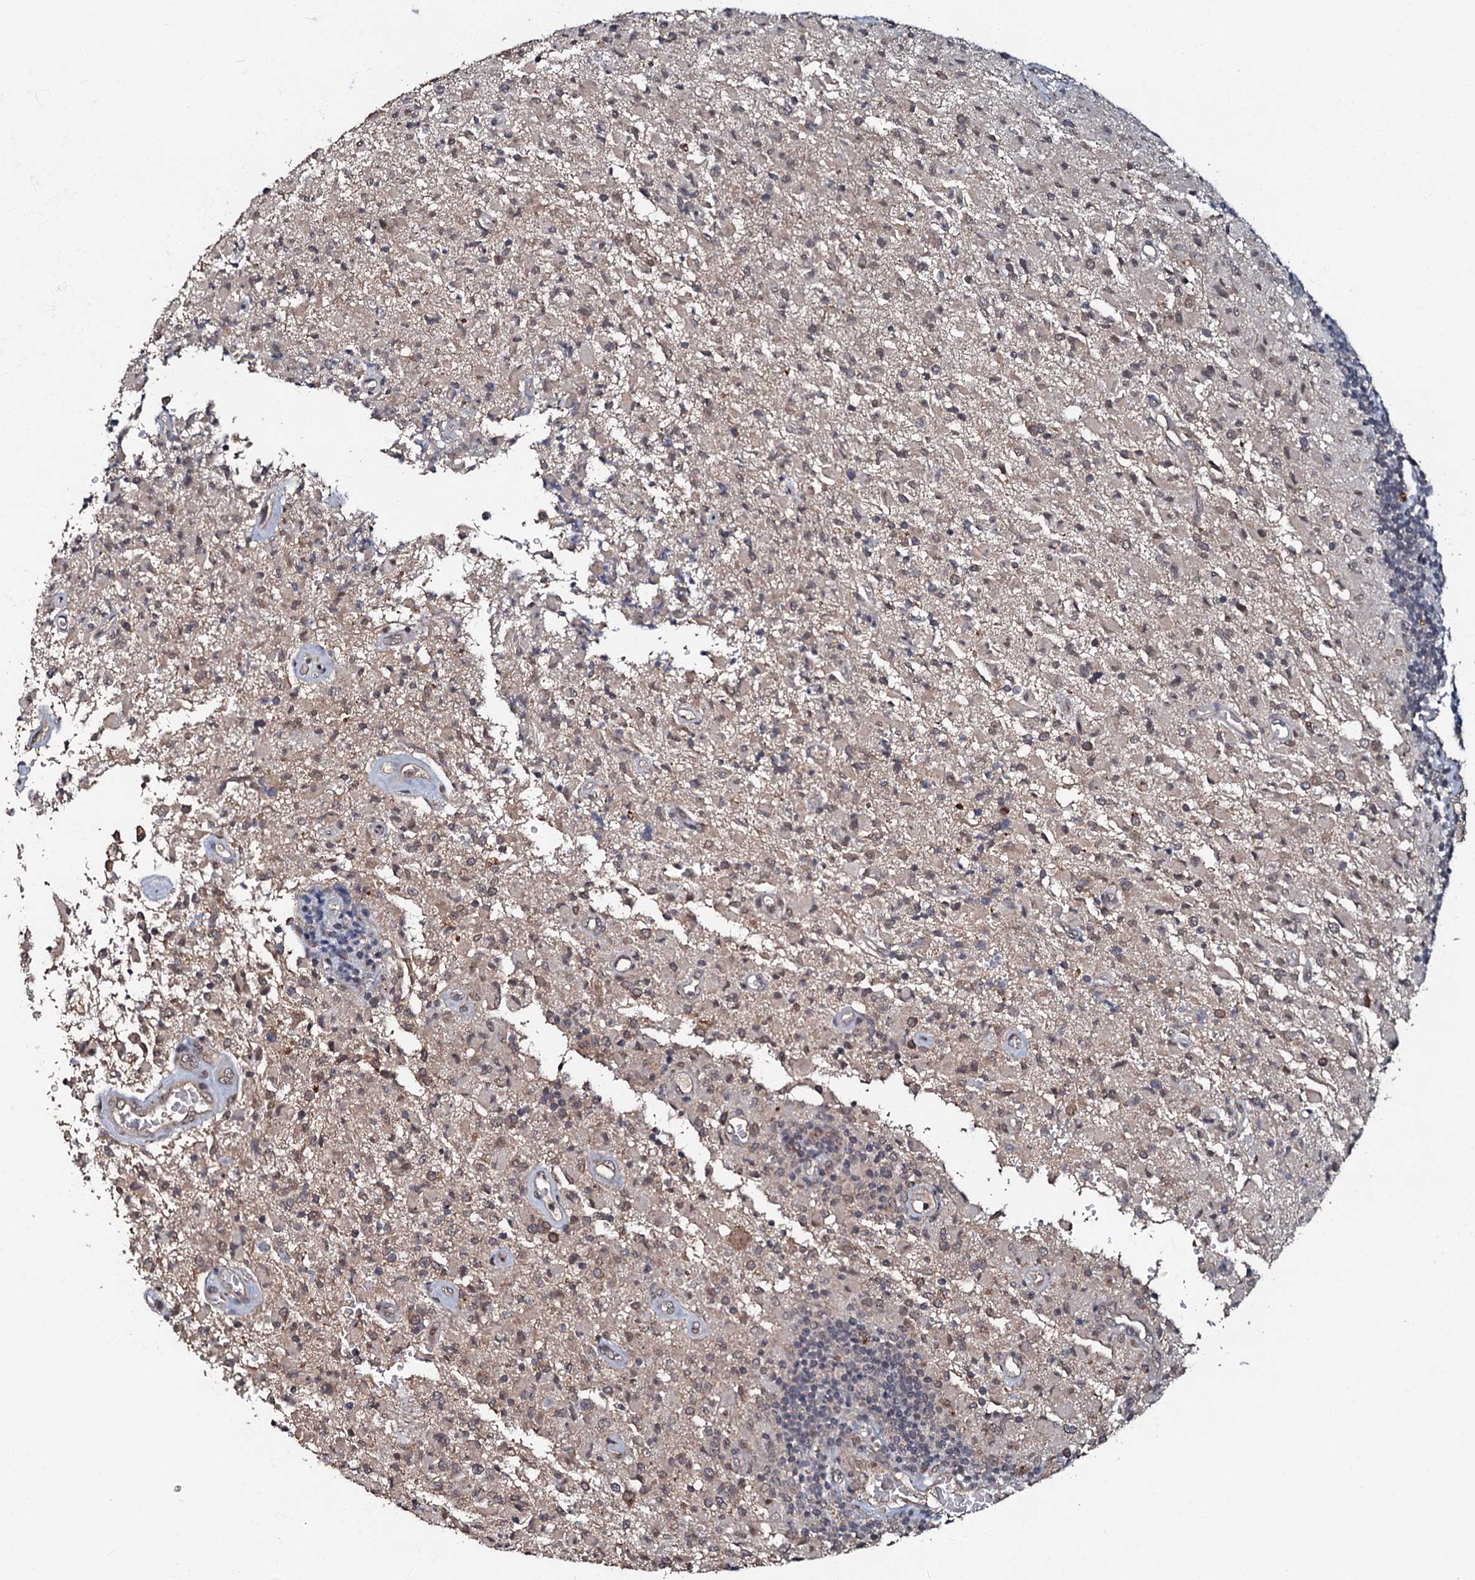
{"staining": {"intensity": "moderate", "quantity": "25%-75%", "location": "nuclear"}, "tissue": "glioma", "cell_type": "Tumor cells", "image_type": "cancer", "snomed": [{"axis": "morphology", "description": "Glioma, malignant, High grade"}, {"axis": "topography", "description": "Brain"}], "caption": "Protein analysis of glioma tissue shows moderate nuclear expression in about 25%-75% of tumor cells.", "gene": "MANSC4", "patient": {"sex": "female", "age": 57}}